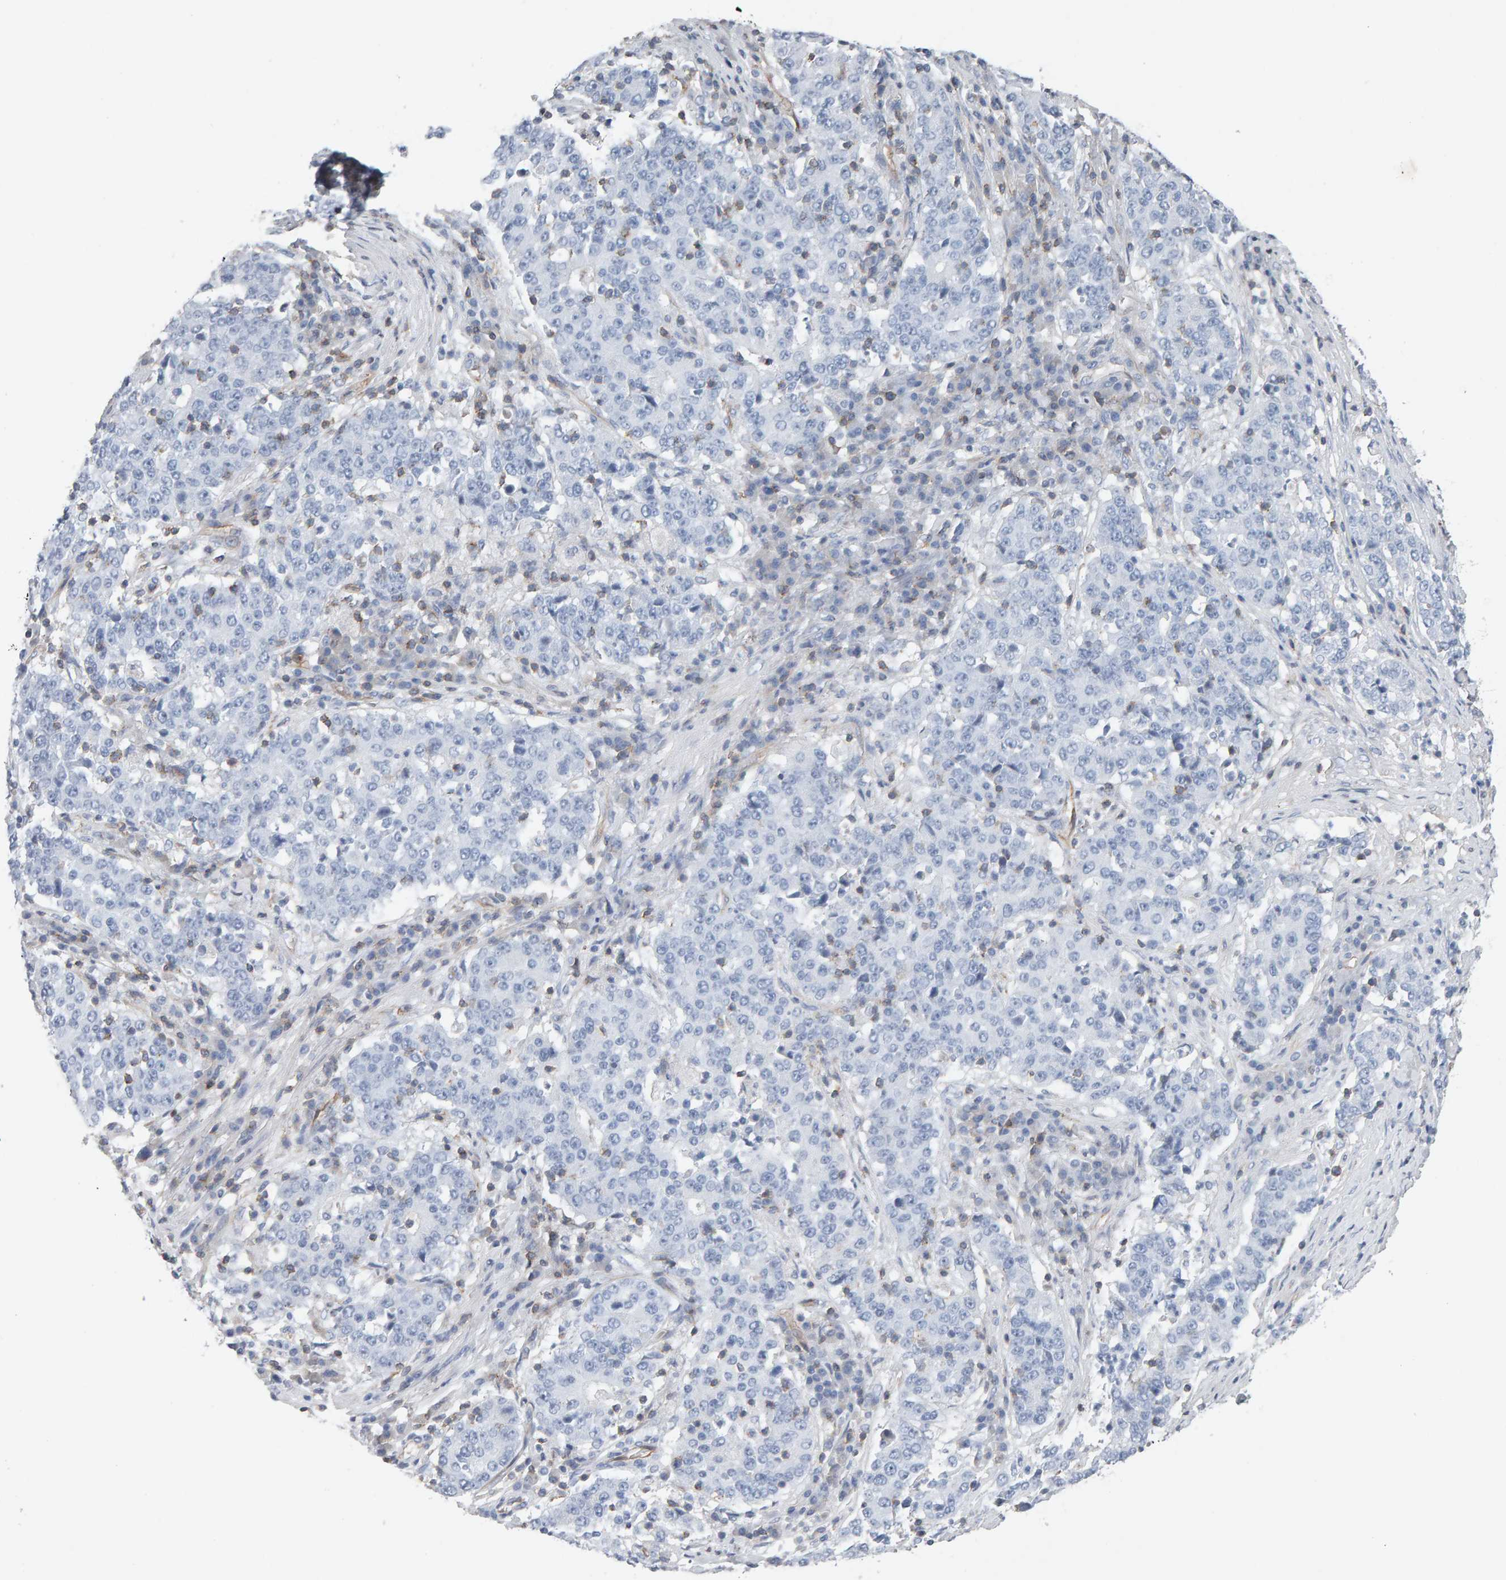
{"staining": {"intensity": "negative", "quantity": "none", "location": "none"}, "tissue": "stomach cancer", "cell_type": "Tumor cells", "image_type": "cancer", "snomed": [{"axis": "morphology", "description": "Adenocarcinoma, NOS"}, {"axis": "topography", "description": "Stomach"}], "caption": "Stomach adenocarcinoma was stained to show a protein in brown. There is no significant positivity in tumor cells.", "gene": "FYN", "patient": {"sex": "male", "age": 59}}